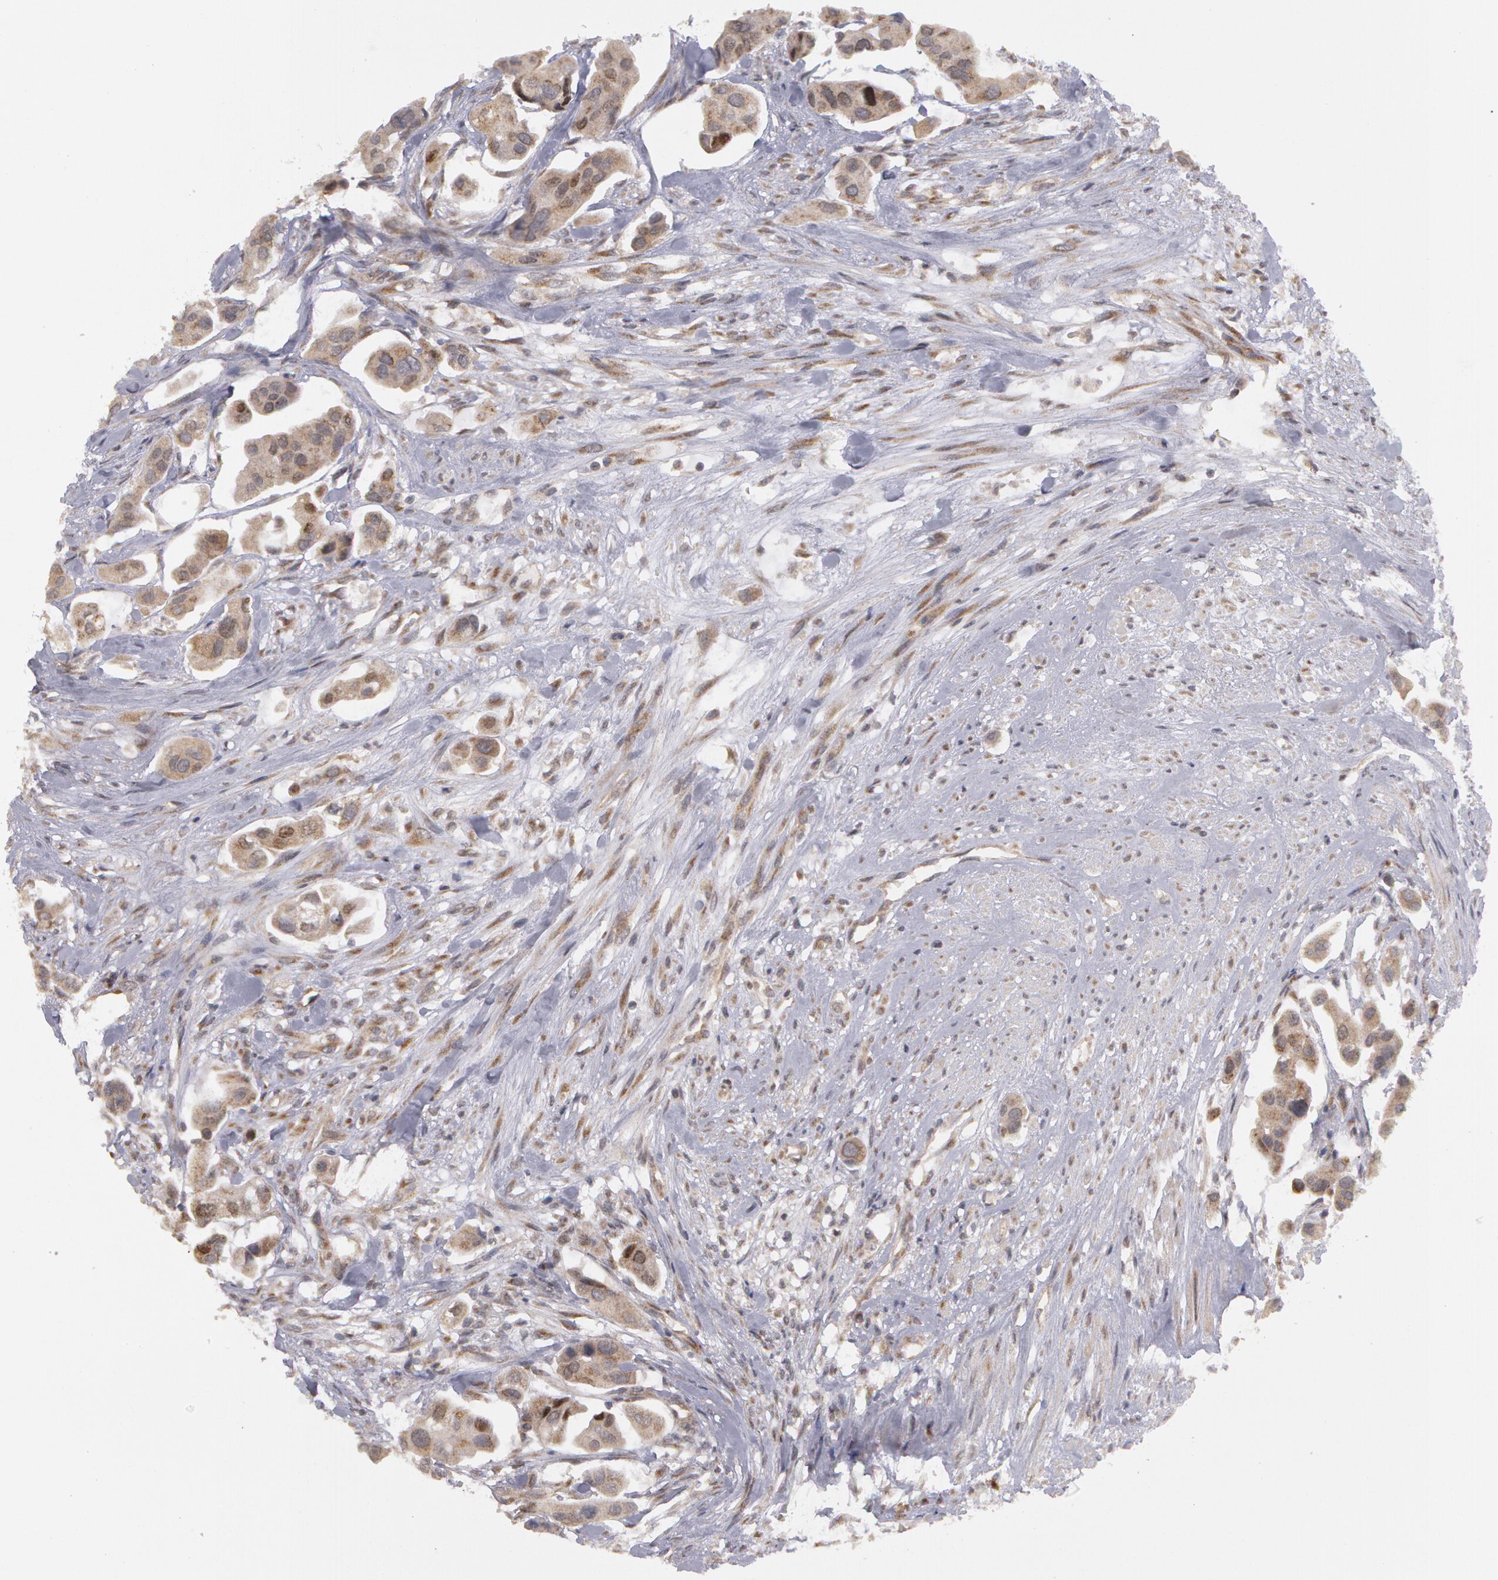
{"staining": {"intensity": "weak", "quantity": "<25%", "location": "cytoplasmic/membranous"}, "tissue": "urothelial cancer", "cell_type": "Tumor cells", "image_type": "cancer", "snomed": [{"axis": "morphology", "description": "Adenocarcinoma, NOS"}, {"axis": "topography", "description": "Urinary bladder"}], "caption": "The immunohistochemistry (IHC) histopathology image has no significant positivity in tumor cells of urothelial cancer tissue.", "gene": "STX5", "patient": {"sex": "male", "age": 61}}